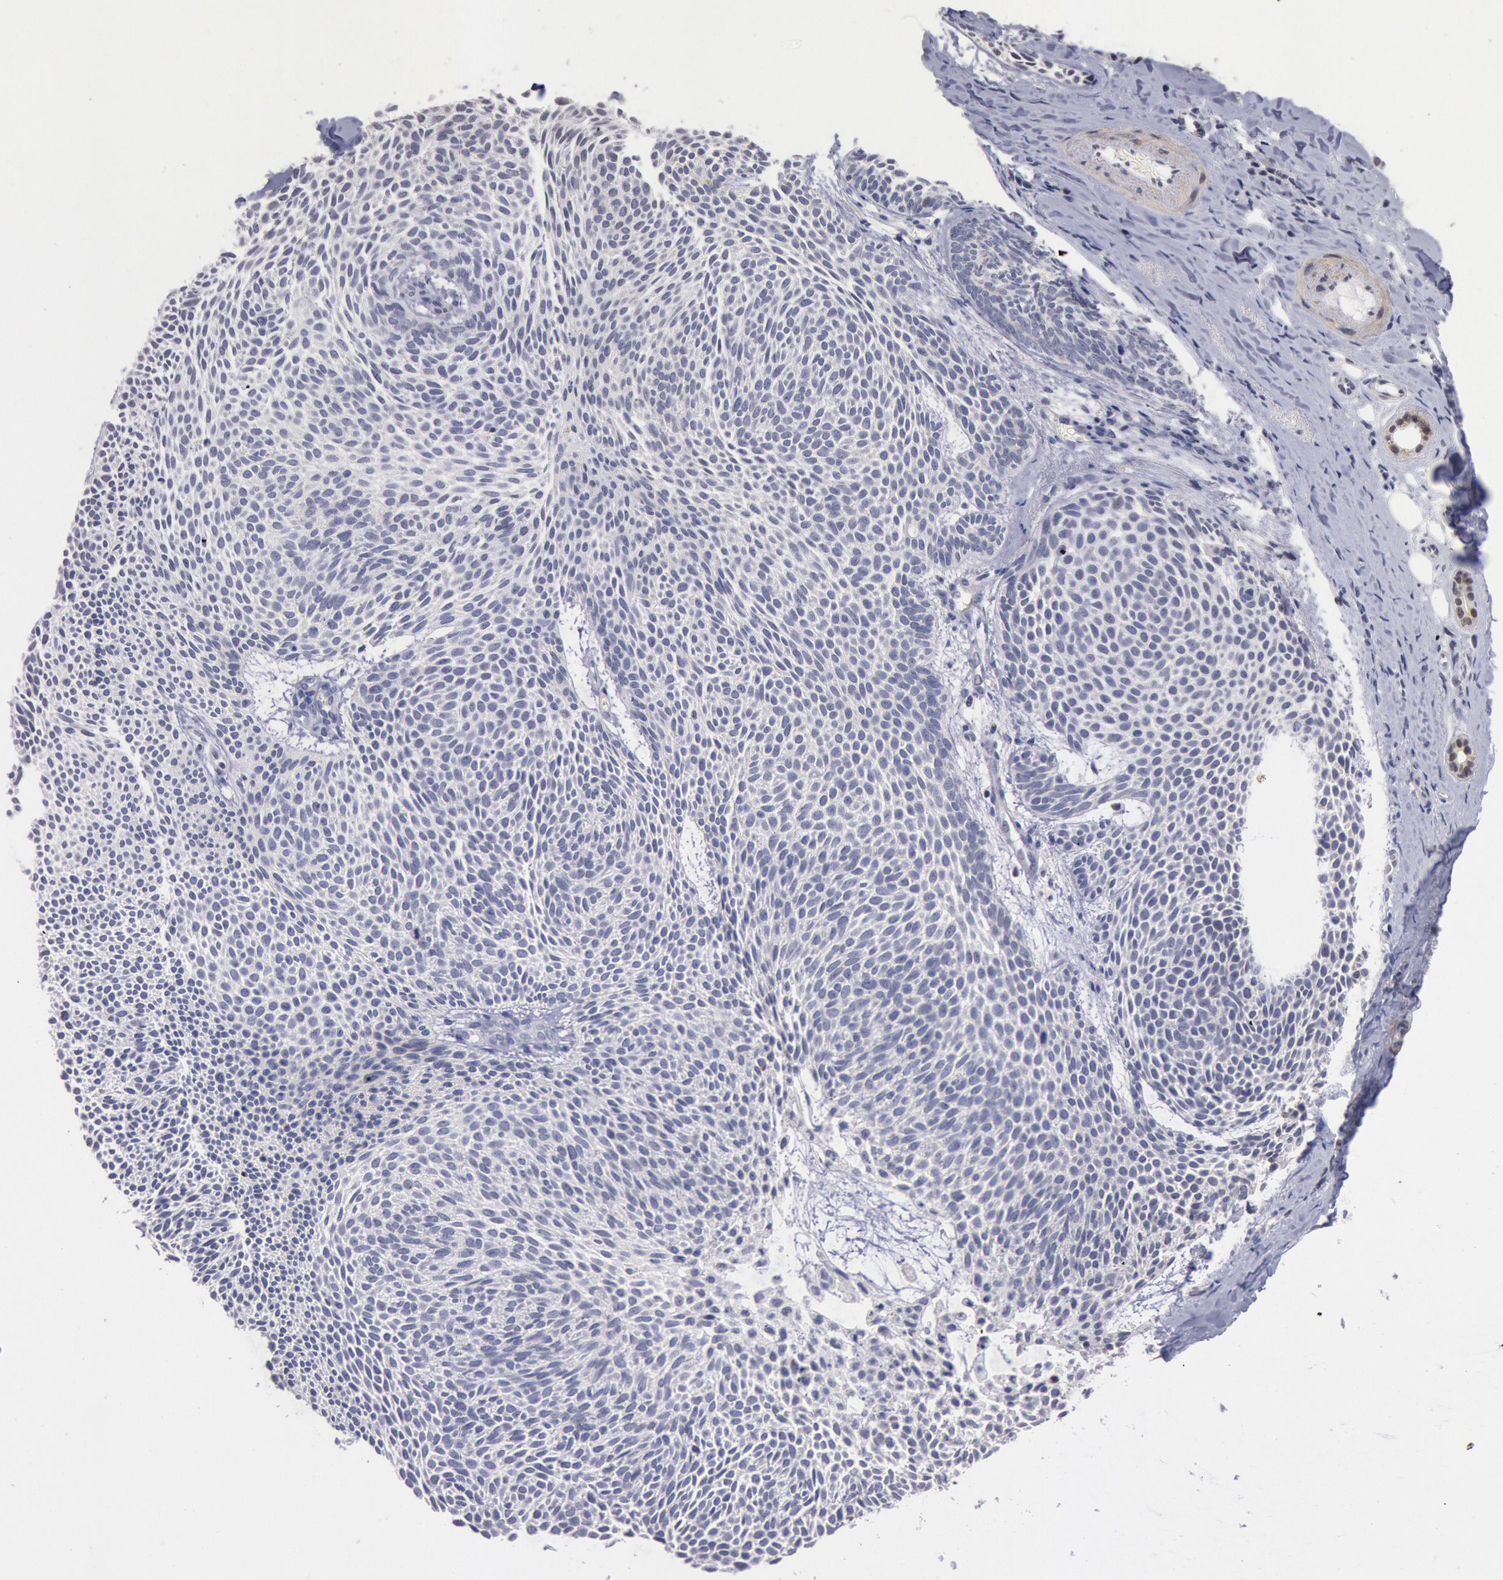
{"staining": {"intensity": "negative", "quantity": "none", "location": "none"}, "tissue": "skin cancer", "cell_type": "Tumor cells", "image_type": "cancer", "snomed": [{"axis": "morphology", "description": "Basal cell carcinoma"}, {"axis": "topography", "description": "Skin"}], "caption": "Immunohistochemical staining of skin basal cell carcinoma demonstrates no significant expression in tumor cells.", "gene": "MYH7", "patient": {"sex": "male", "age": 84}}